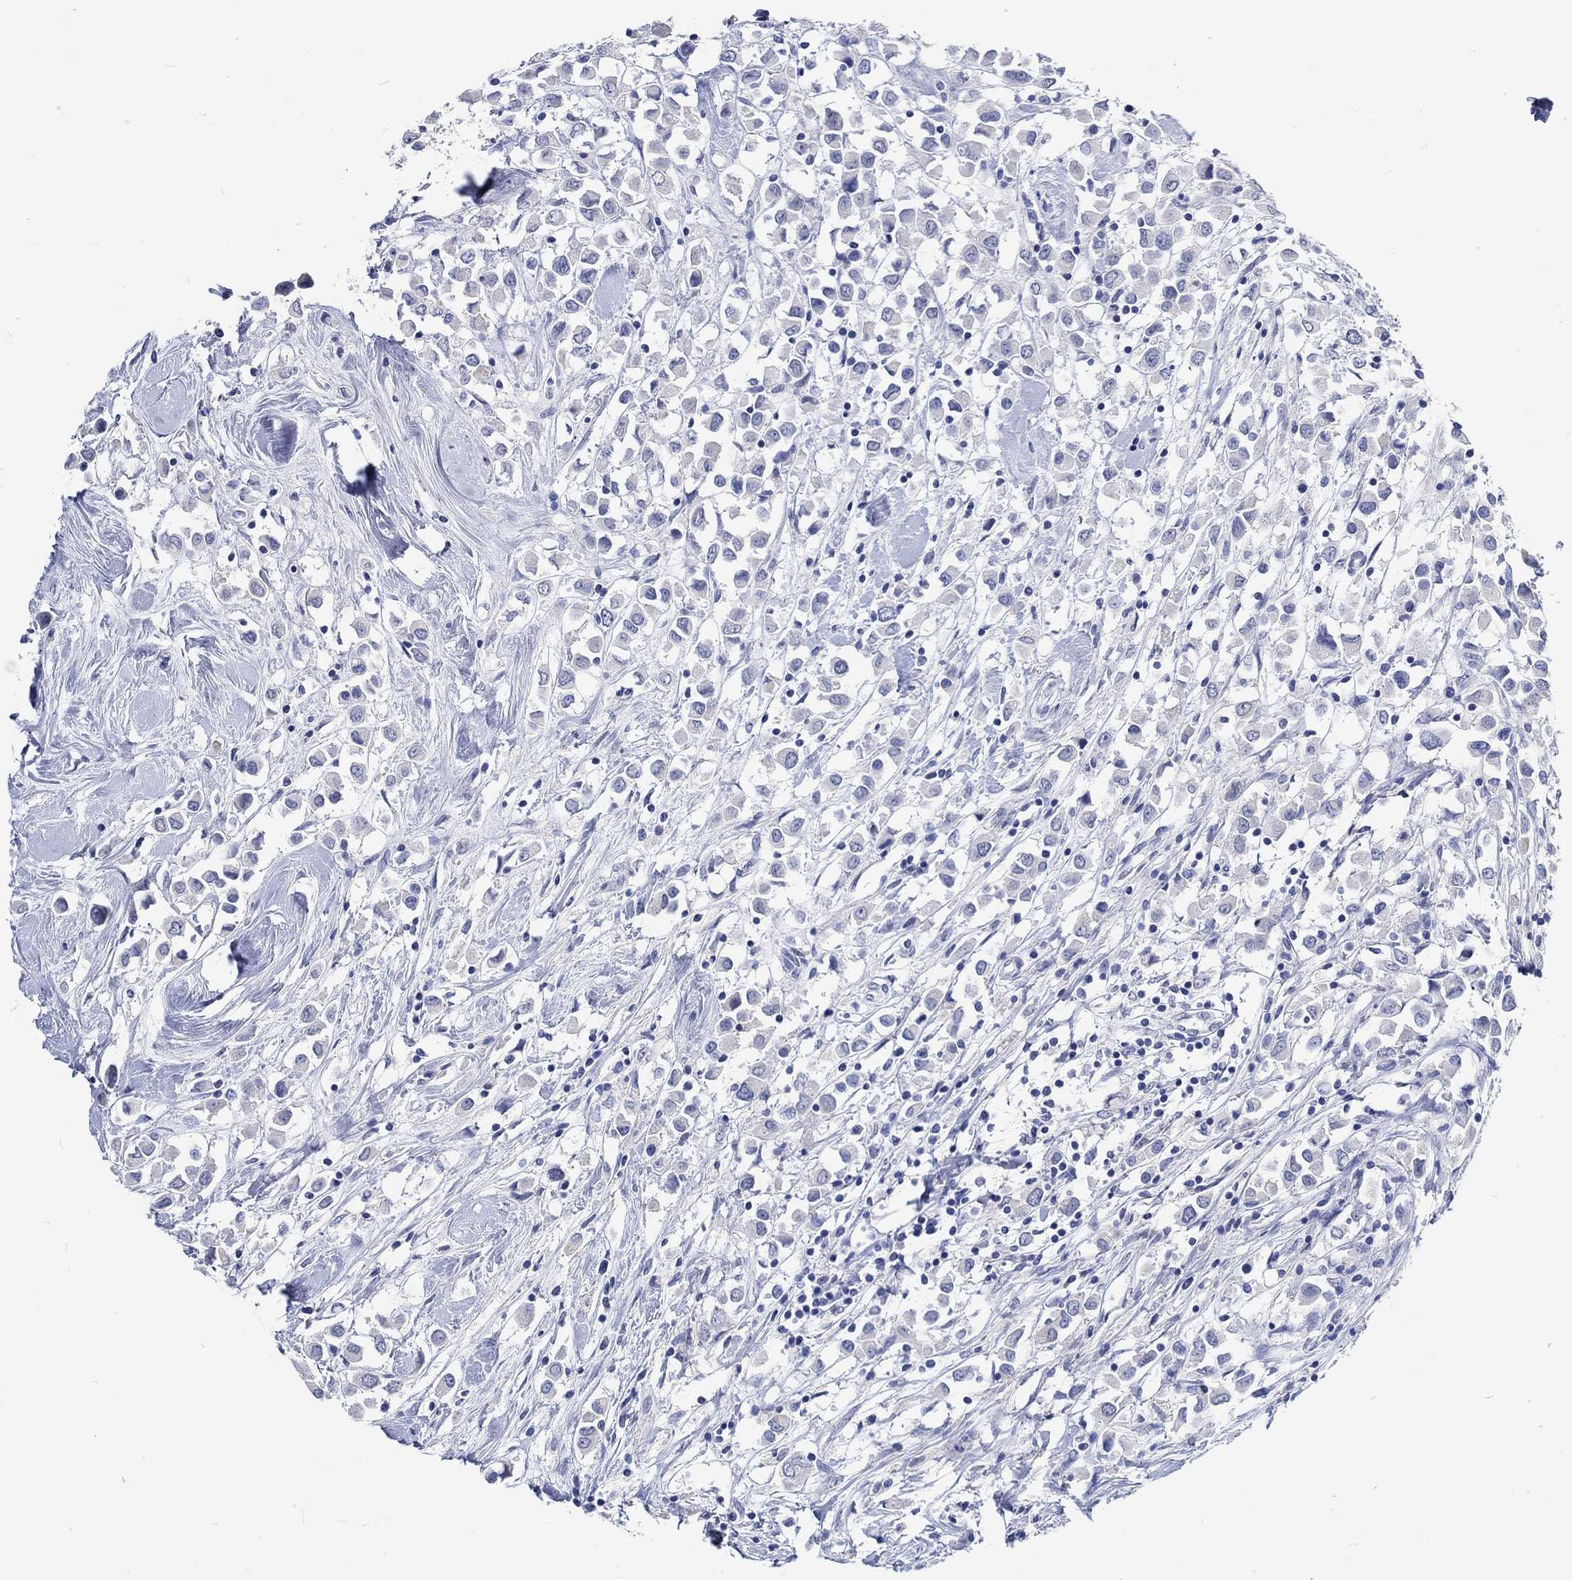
{"staining": {"intensity": "negative", "quantity": "none", "location": "none"}, "tissue": "breast cancer", "cell_type": "Tumor cells", "image_type": "cancer", "snomed": [{"axis": "morphology", "description": "Duct carcinoma"}, {"axis": "topography", "description": "Breast"}], "caption": "This is an immunohistochemistry (IHC) image of breast invasive ductal carcinoma. There is no positivity in tumor cells.", "gene": "C4orf47", "patient": {"sex": "female", "age": 61}}